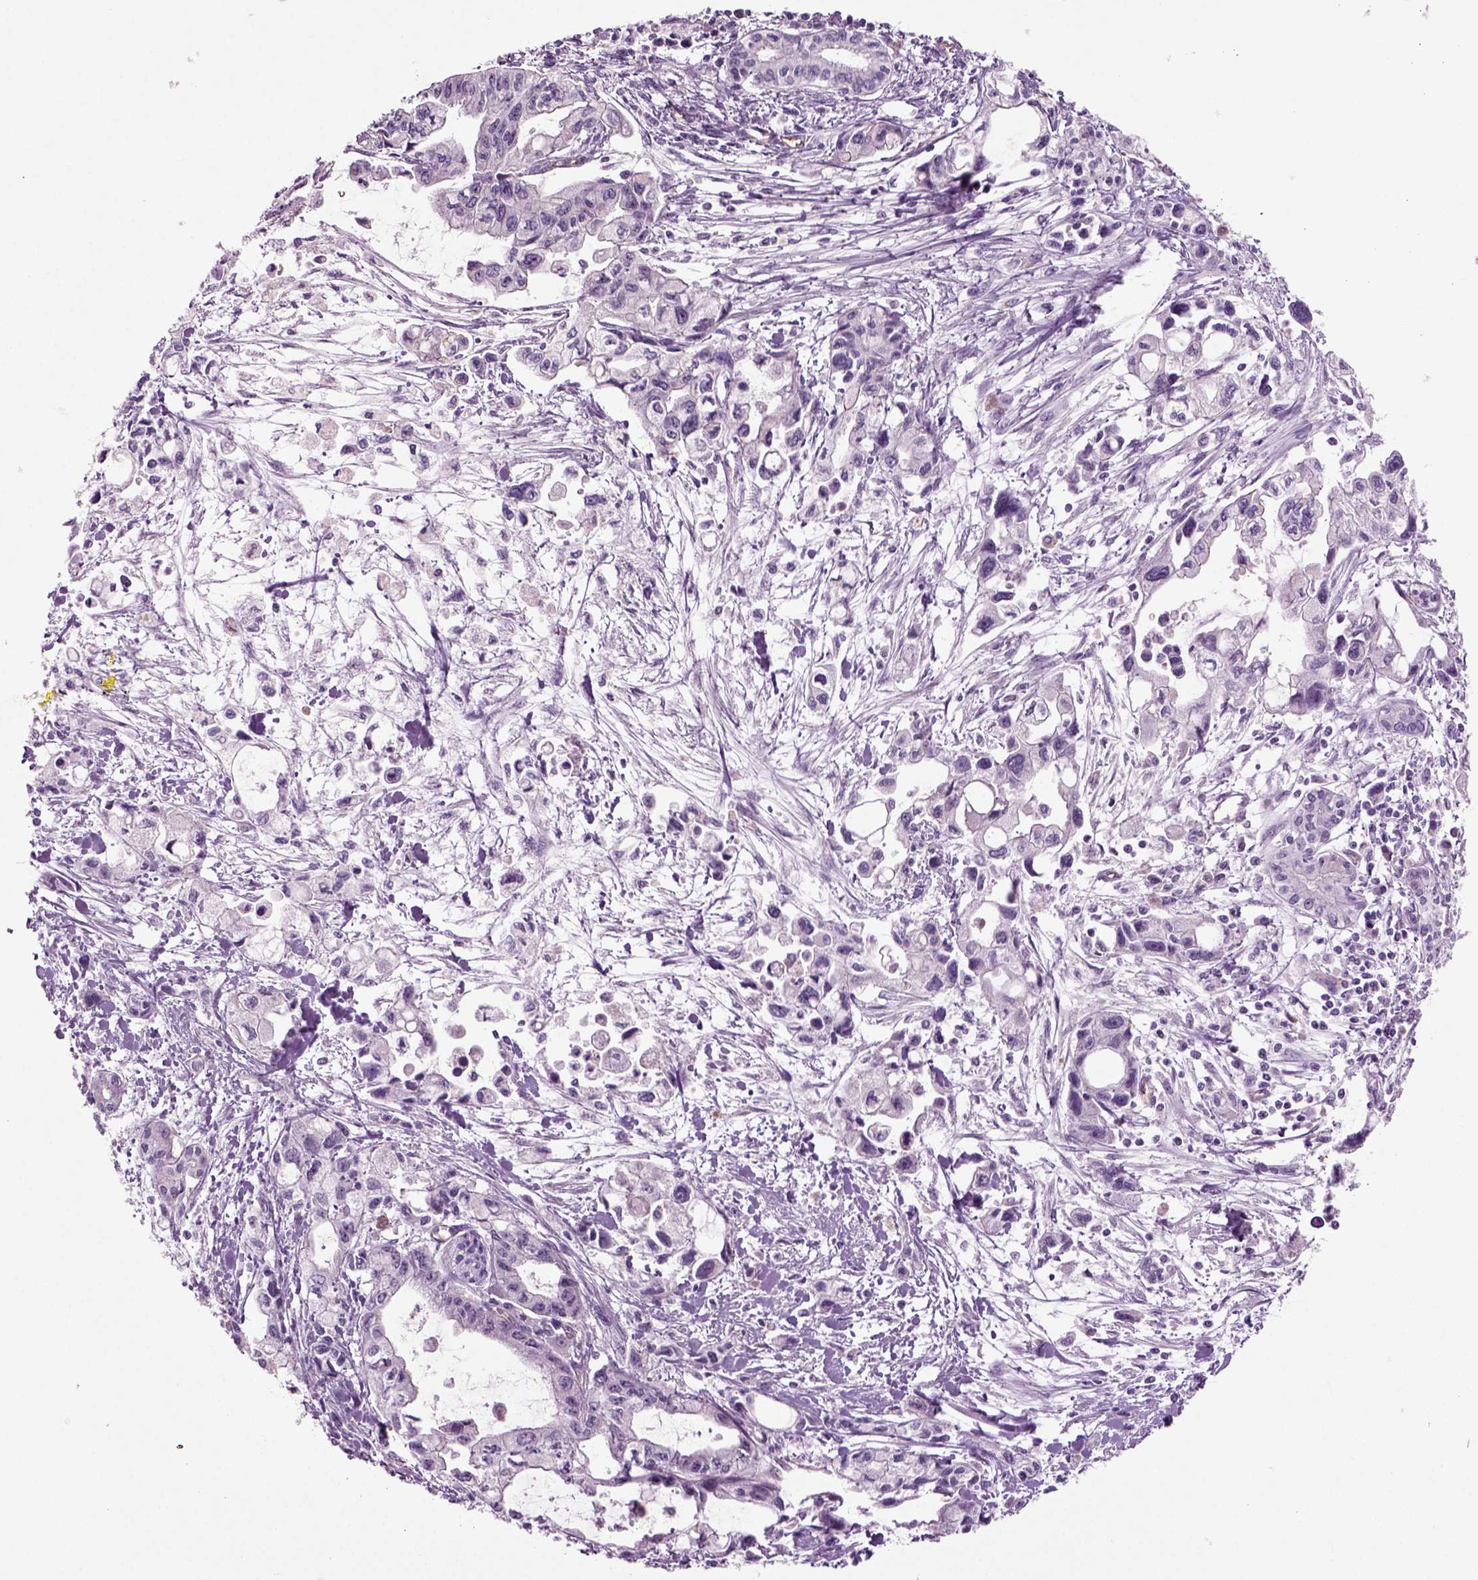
{"staining": {"intensity": "negative", "quantity": "none", "location": "none"}, "tissue": "pancreatic cancer", "cell_type": "Tumor cells", "image_type": "cancer", "snomed": [{"axis": "morphology", "description": "Adenocarcinoma, NOS"}, {"axis": "topography", "description": "Pancreas"}], "caption": "This photomicrograph is of adenocarcinoma (pancreatic) stained with immunohistochemistry to label a protein in brown with the nuclei are counter-stained blue. There is no staining in tumor cells. The staining was performed using DAB to visualize the protein expression in brown, while the nuclei were stained in blue with hematoxylin (Magnification: 20x).", "gene": "COL9A2", "patient": {"sex": "female", "age": 61}}